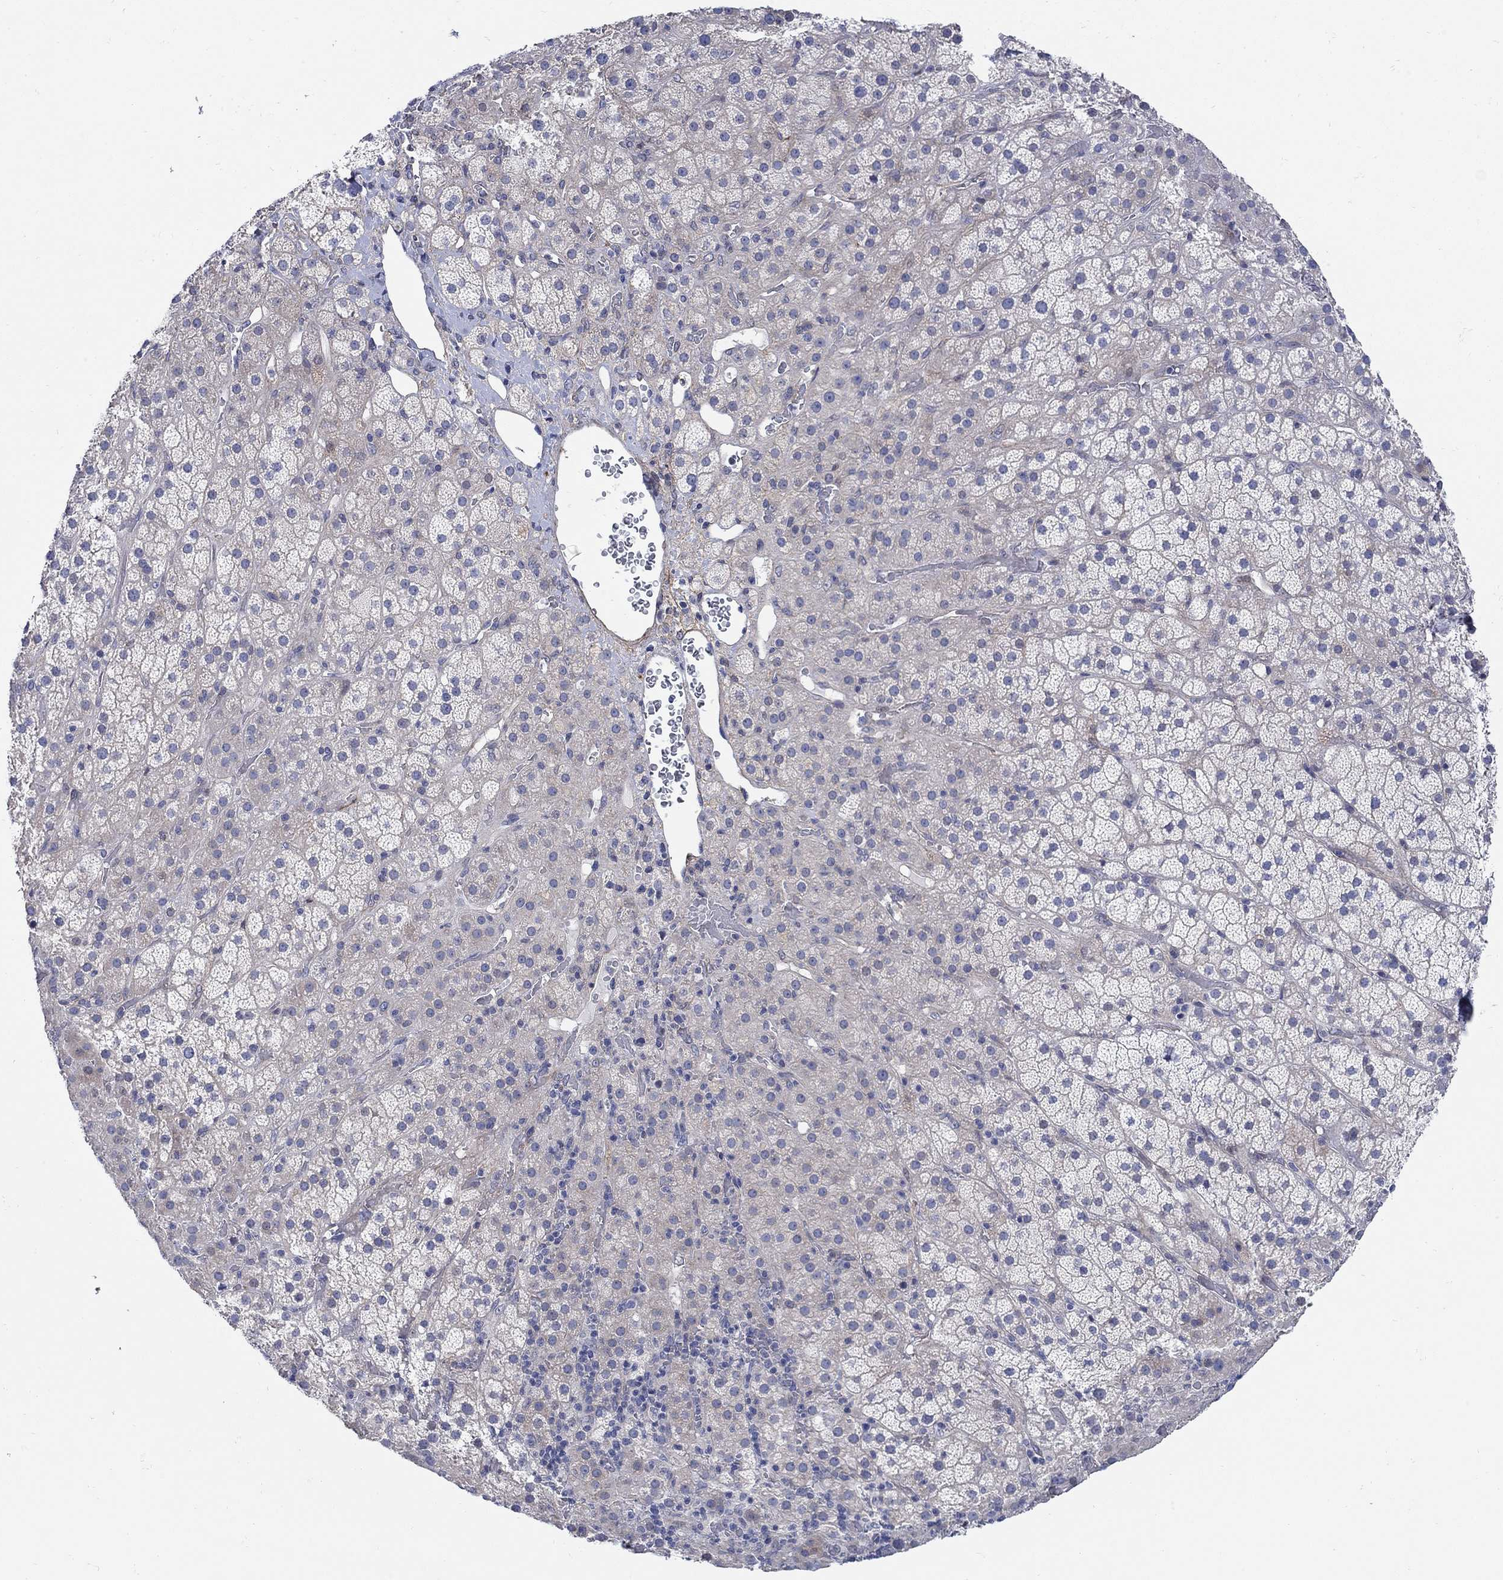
{"staining": {"intensity": "weak", "quantity": "<25%", "location": "cytoplasmic/membranous"}, "tissue": "adrenal gland", "cell_type": "Glandular cells", "image_type": "normal", "snomed": [{"axis": "morphology", "description": "Normal tissue, NOS"}, {"axis": "topography", "description": "Adrenal gland"}], "caption": "Adrenal gland stained for a protein using immunohistochemistry (IHC) exhibits no positivity glandular cells.", "gene": "SCN7A", "patient": {"sex": "male", "age": 57}}